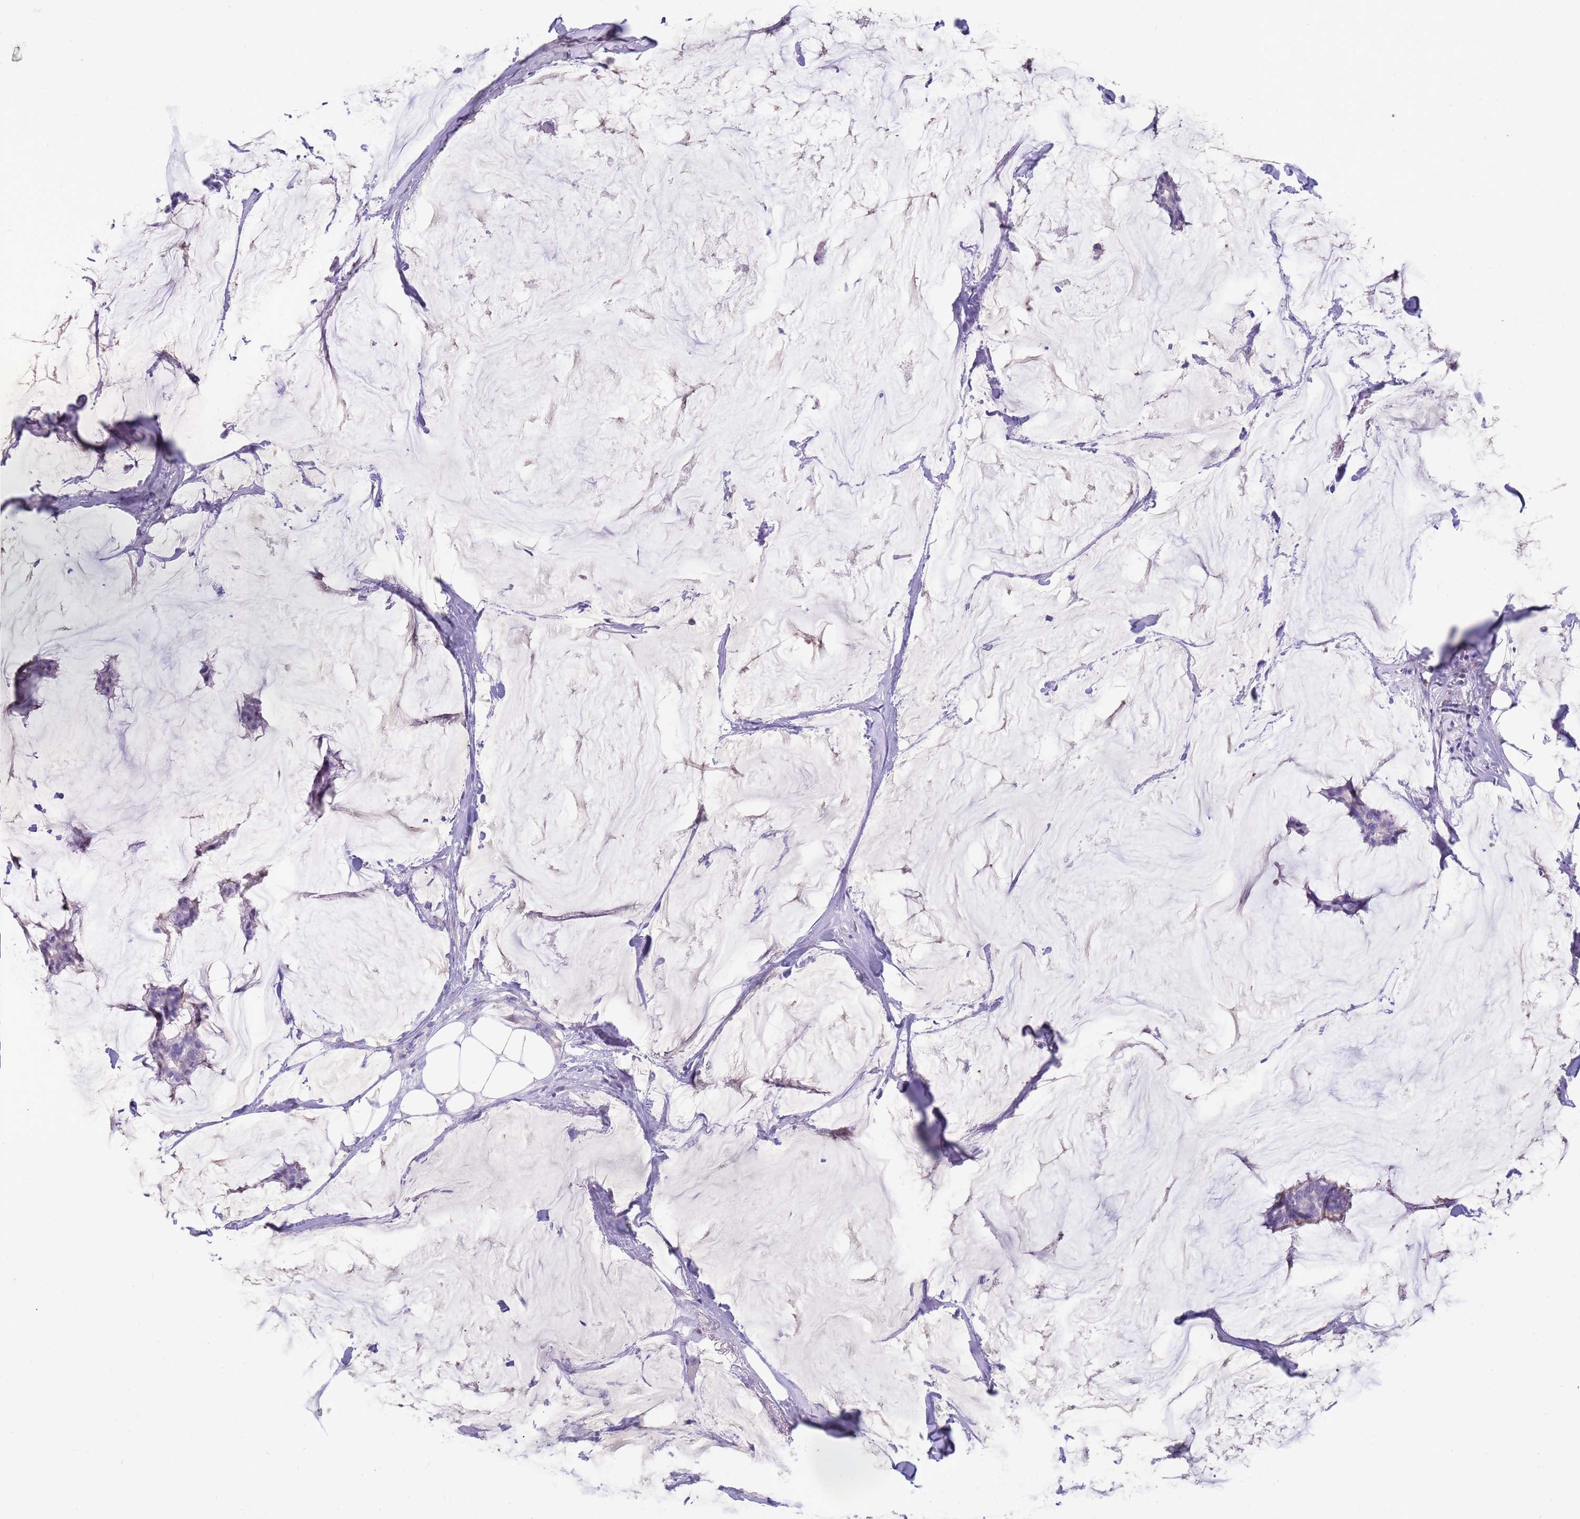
{"staining": {"intensity": "negative", "quantity": "none", "location": "none"}, "tissue": "breast cancer", "cell_type": "Tumor cells", "image_type": "cancer", "snomed": [{"axis": "morphology", "description": "Duct carcinoma"}, {"axis": "topography", "description": "Breast"}], "caption": "Immunohistochemical staining of breast invasive ductal carcinoma exhibits no significant staining in tumor cells. (DAB (3,3'-diaminobenzidine) immunohistochemistry (IHC), high magnification).", "gene": "ZNF14", "patient": {"sex": "female", "age": 93}}